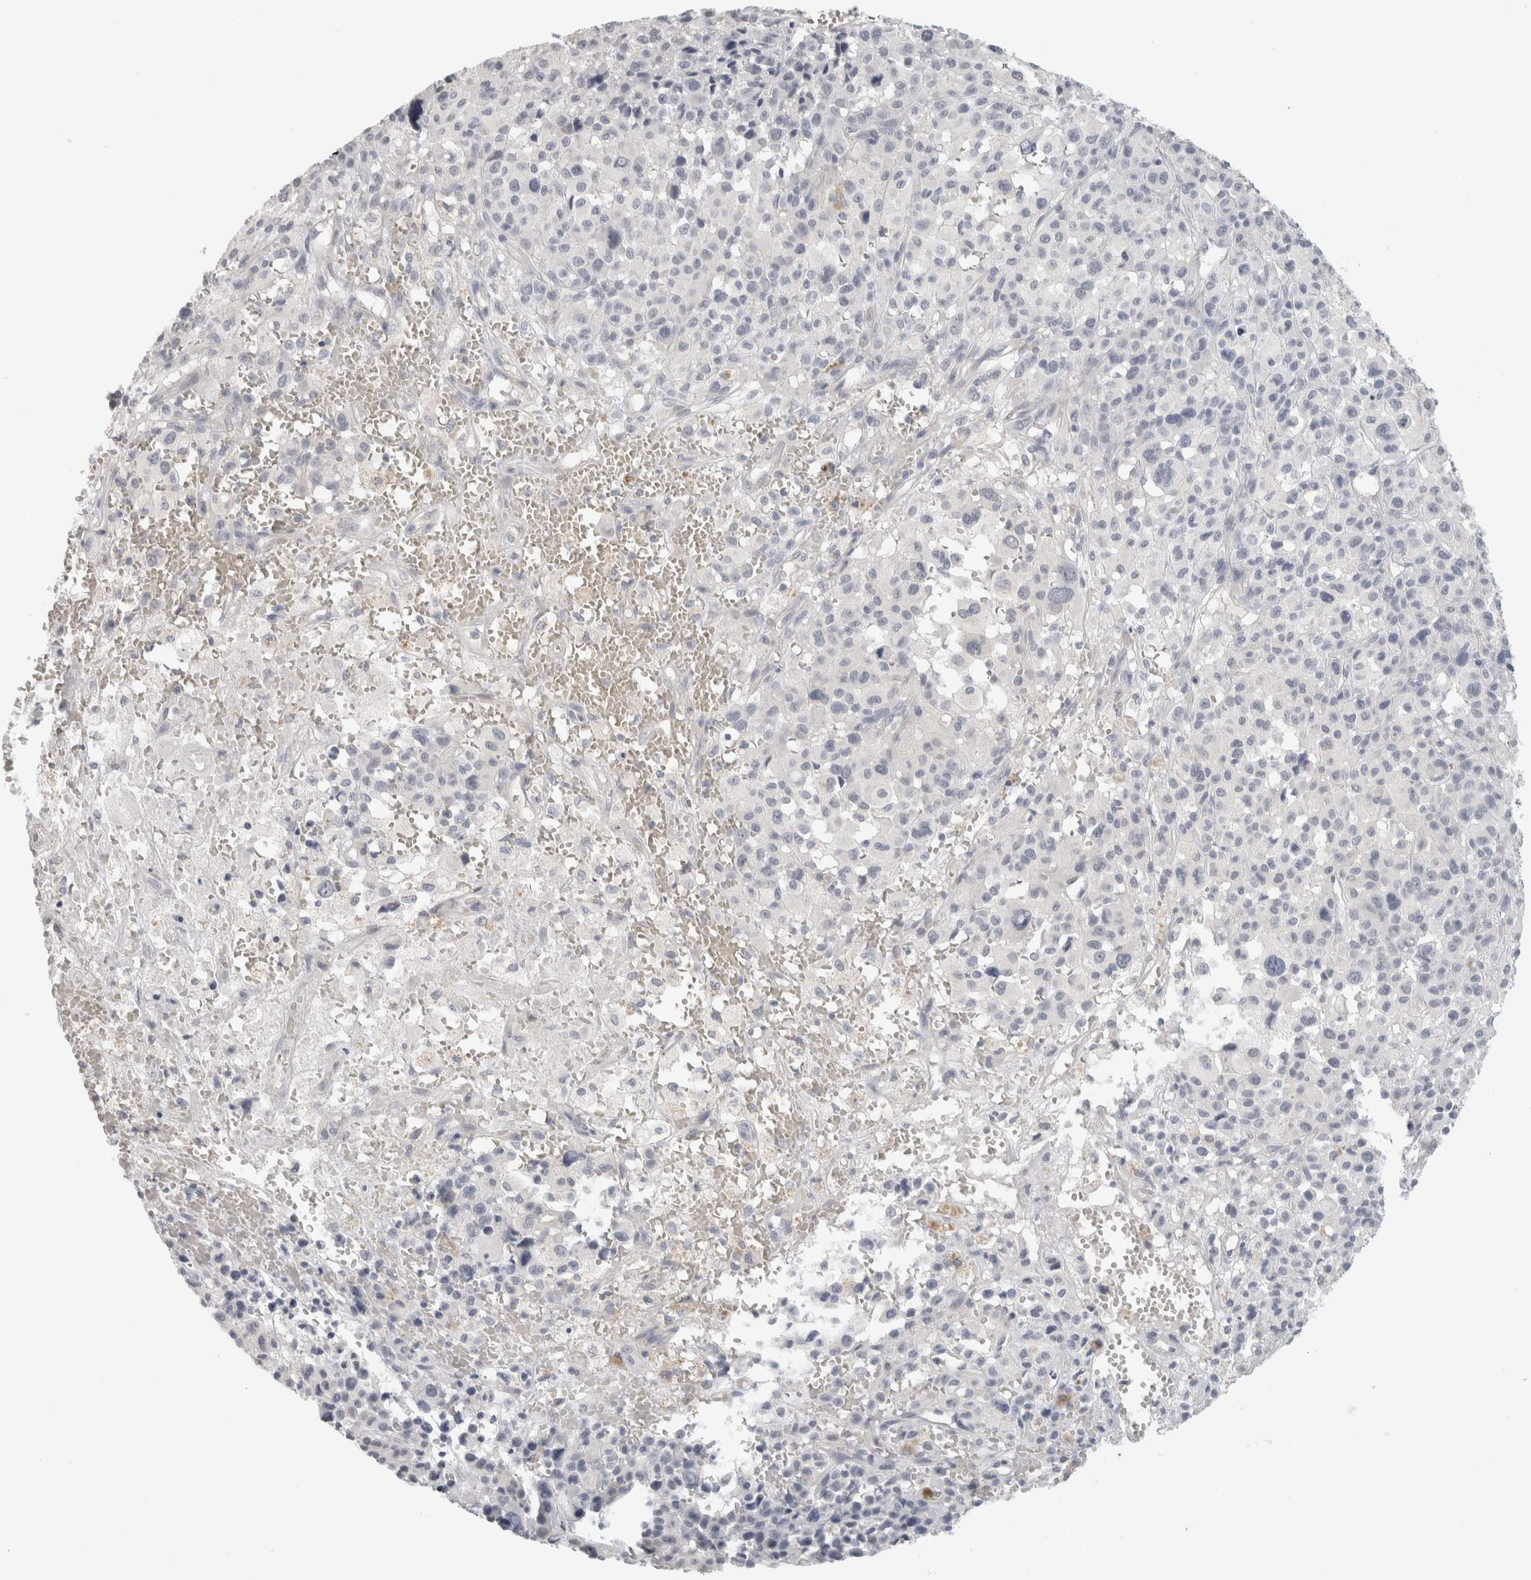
{"staining": {"intensity": "negative", "quantity": "none", "location": "none"}, "tissue": "melanoma", "cell_type": "Tumor cells", "image_type": "cancer", "snomed": [{"axis": "morphology", "description": "Malignant melanoma, Metastatic site"}, {"axis": "topography", "description": "Skin"}], "caption": "A photomicrograph of human melanoma is negative for staining in tumor cells.", "gene": "FBLIM1", "patient": {"sex": "female", "age": 74}}